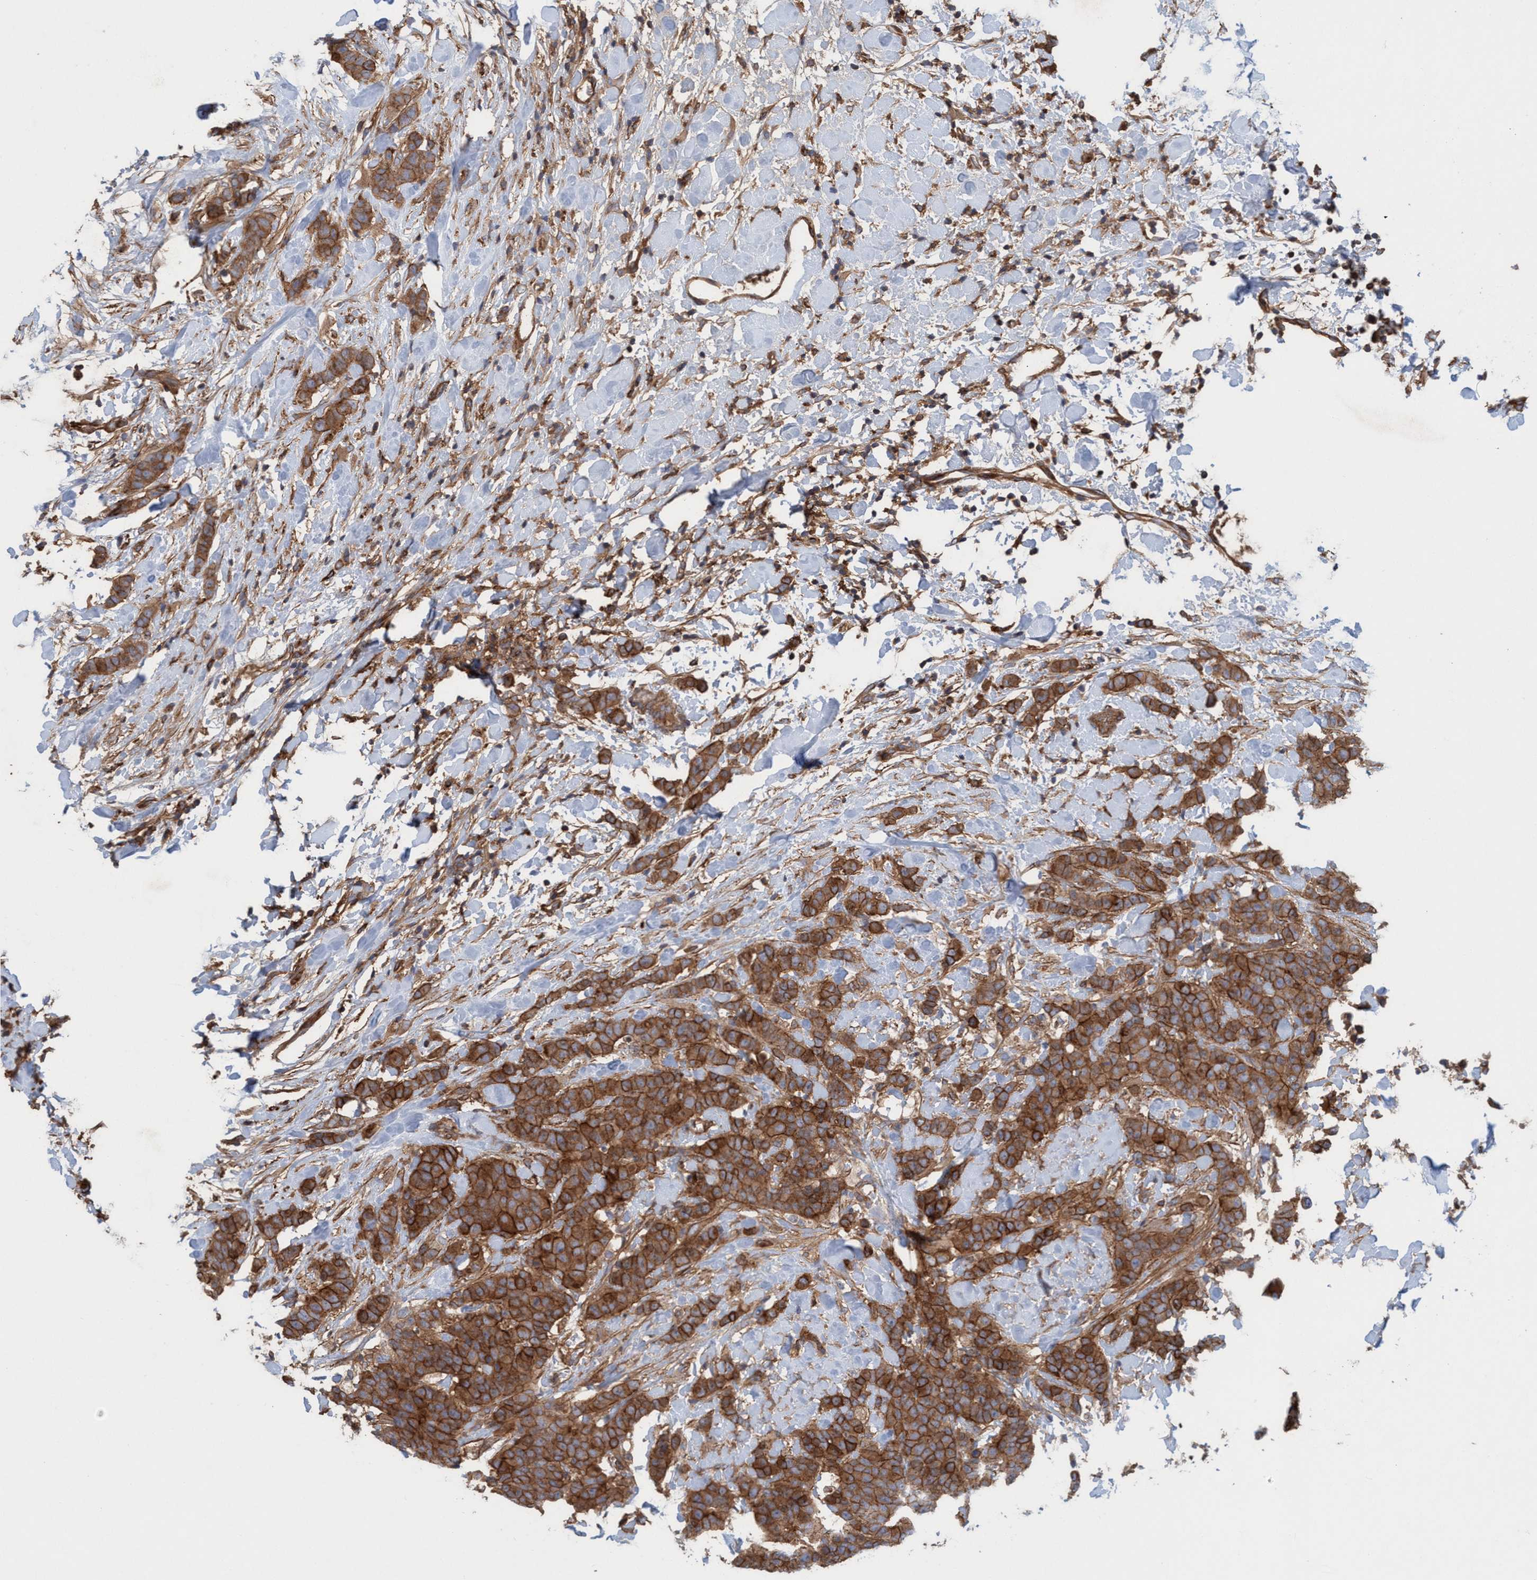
{"staining": {"intensity": "moderate", "quantity": ">75%", "location": "cytoplasmic/membranous"}, "tissue": "breast cancer", "cell_type": "Tumor cells", "image_type": "cancer", "snomed": [{"axis": "morphology", "description": "Normal tissue, NOS"}, {"axis": "morphology", "description": "Duct carcinoma"}, {"axis": "topography", "description": "Breast"}], "caption": "A high-resolution image shows IHC staining of breast infiltrating ductal carcinoma, which displays moderate cytoplasmic/membranous positivity in about >75% of tumor cells.", "gene": "SPECC1", "patient": {"sex": "female", "age": 40}}